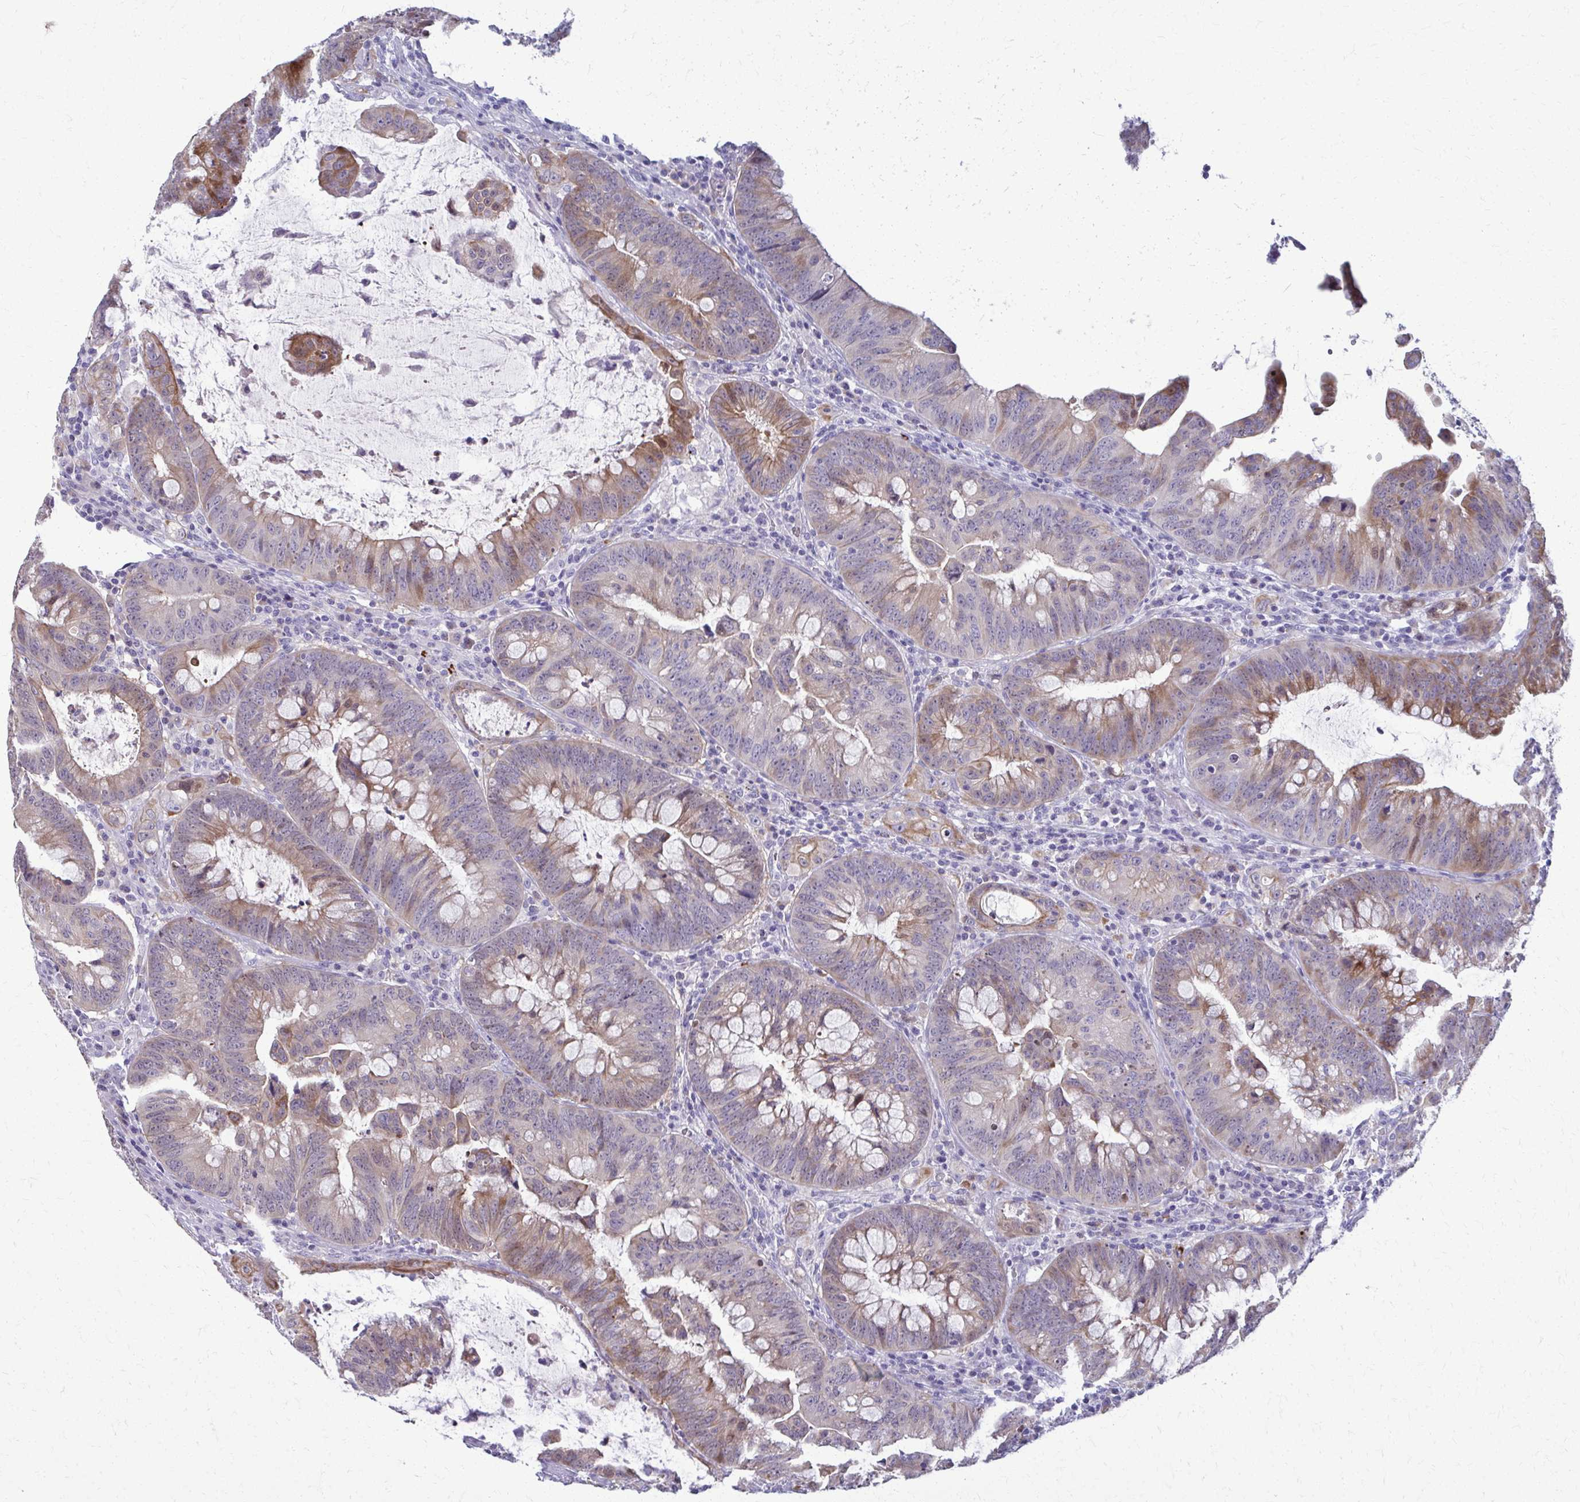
{"staining": {"intensity": "moderate", "quantity": "25%-75%", "location": "cytoplasmic/membranous"}, "tissue": "colorectal cancer", "cell_type": "Tumor cells", "image_type": "cancer", "snomed": [{"axis": "morphology", "description": "Adenocarcinoma, NOS"}, {"axis": "topography", "description": "Colon"}], "caption": "Moderate cytoplasmic/membranous positivity is present in approximately 25%-75% of tumor cells in colorectal cancer. The protein of interest is shown in brown color, while the nuclei are stained blue.", "gene": "OR4M1", "patient": {"sex": "male", "age": 62}}